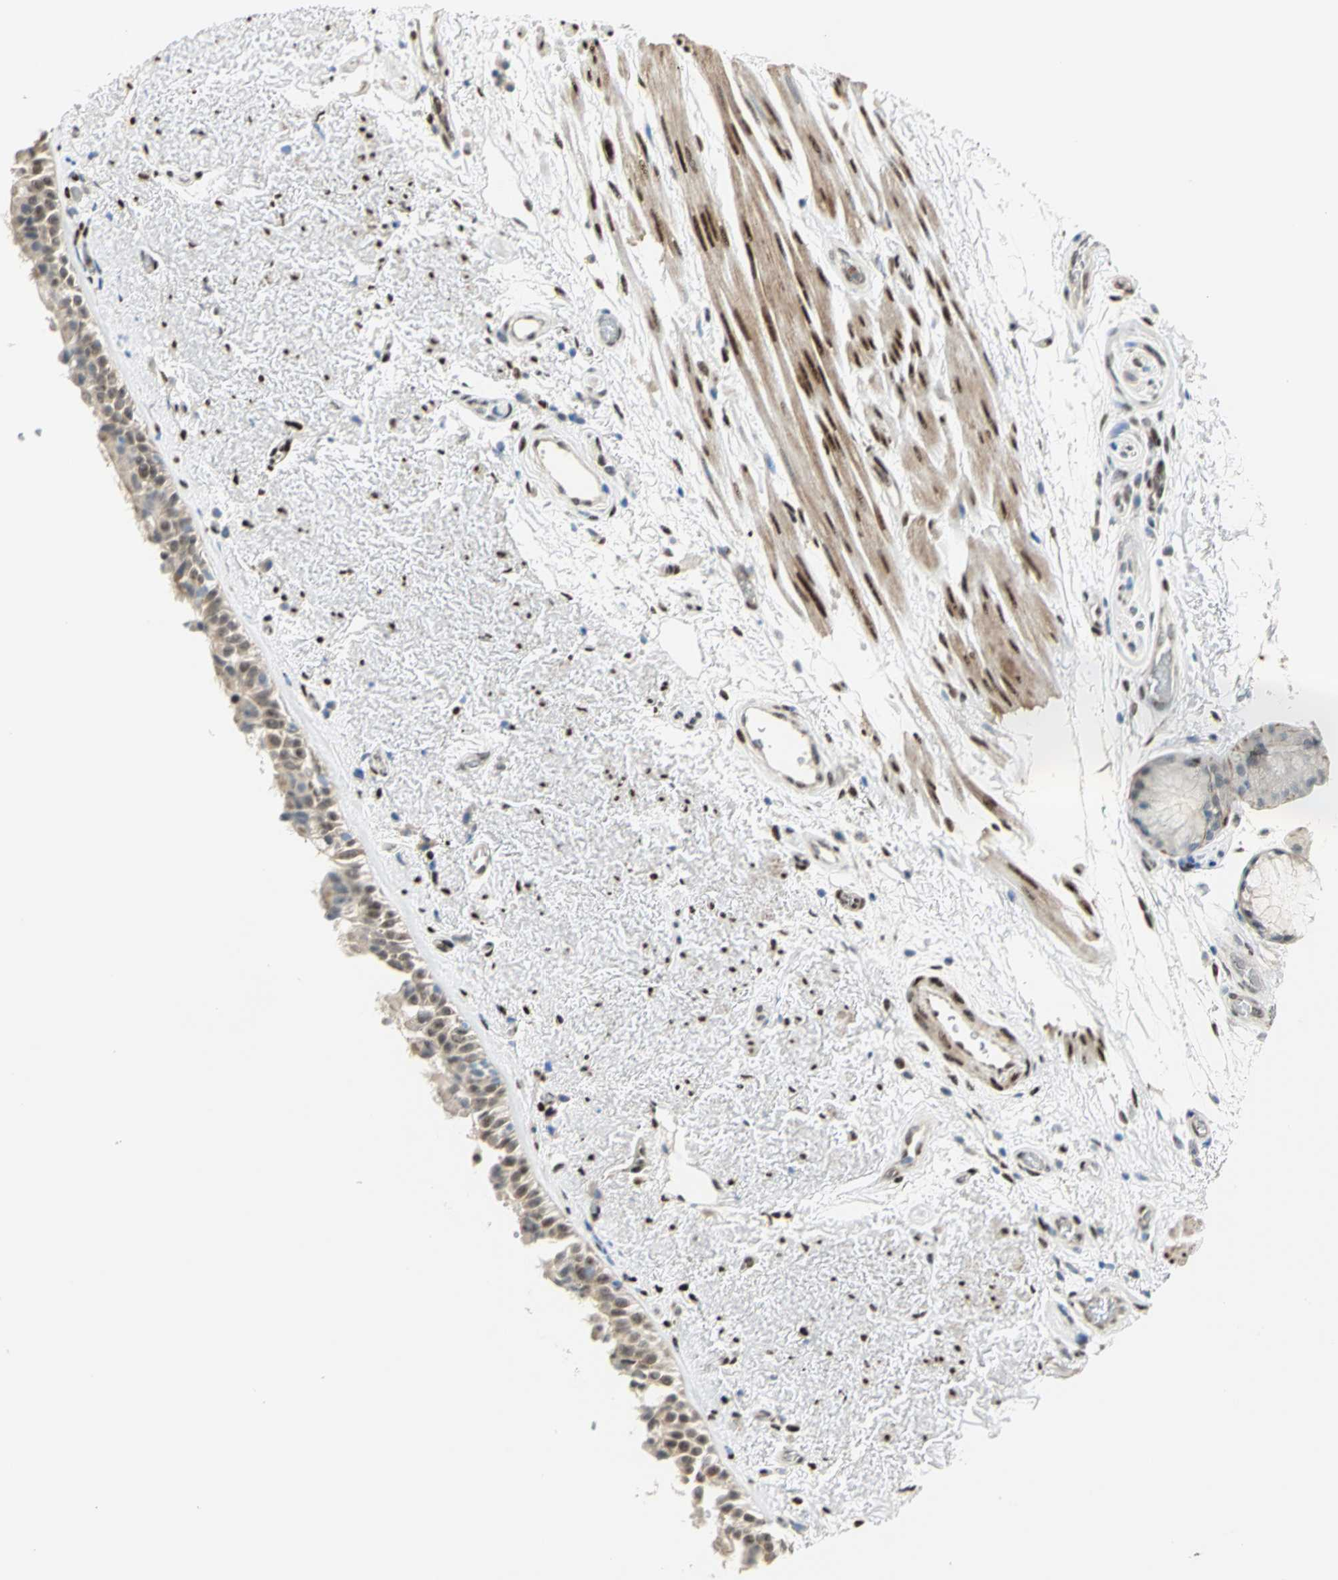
{"staining": {"intensity": "weak", "quantity": ">75%", "location": "cytoplasmic/membranous,nuclear"}, "tissue": "bronchus", "cell_type": "Respiratory epithelial cells", "image_type": "normal", "snomed": [{"axis": "morphology", "description": "Normal tissue, NOS"}, {"axis": "topography", "description": "Bronchus"}], "caption": "Immunohistochemistry (IHC) staining of unremarkable bronchus, which reveals low levels of weak cytoplasmic/membranous,nuclear staining in approximately >75% of respiratory epithelial cells indicating weak cytoplasmic/membranous,nuclear protein staining. The staining was performed using DAB (brown) for protein detection and nuclei were counterstained in hematoxylin (blue).", "gene": "RBFOX2", "patient": {"sex": "female", "age": 54}}